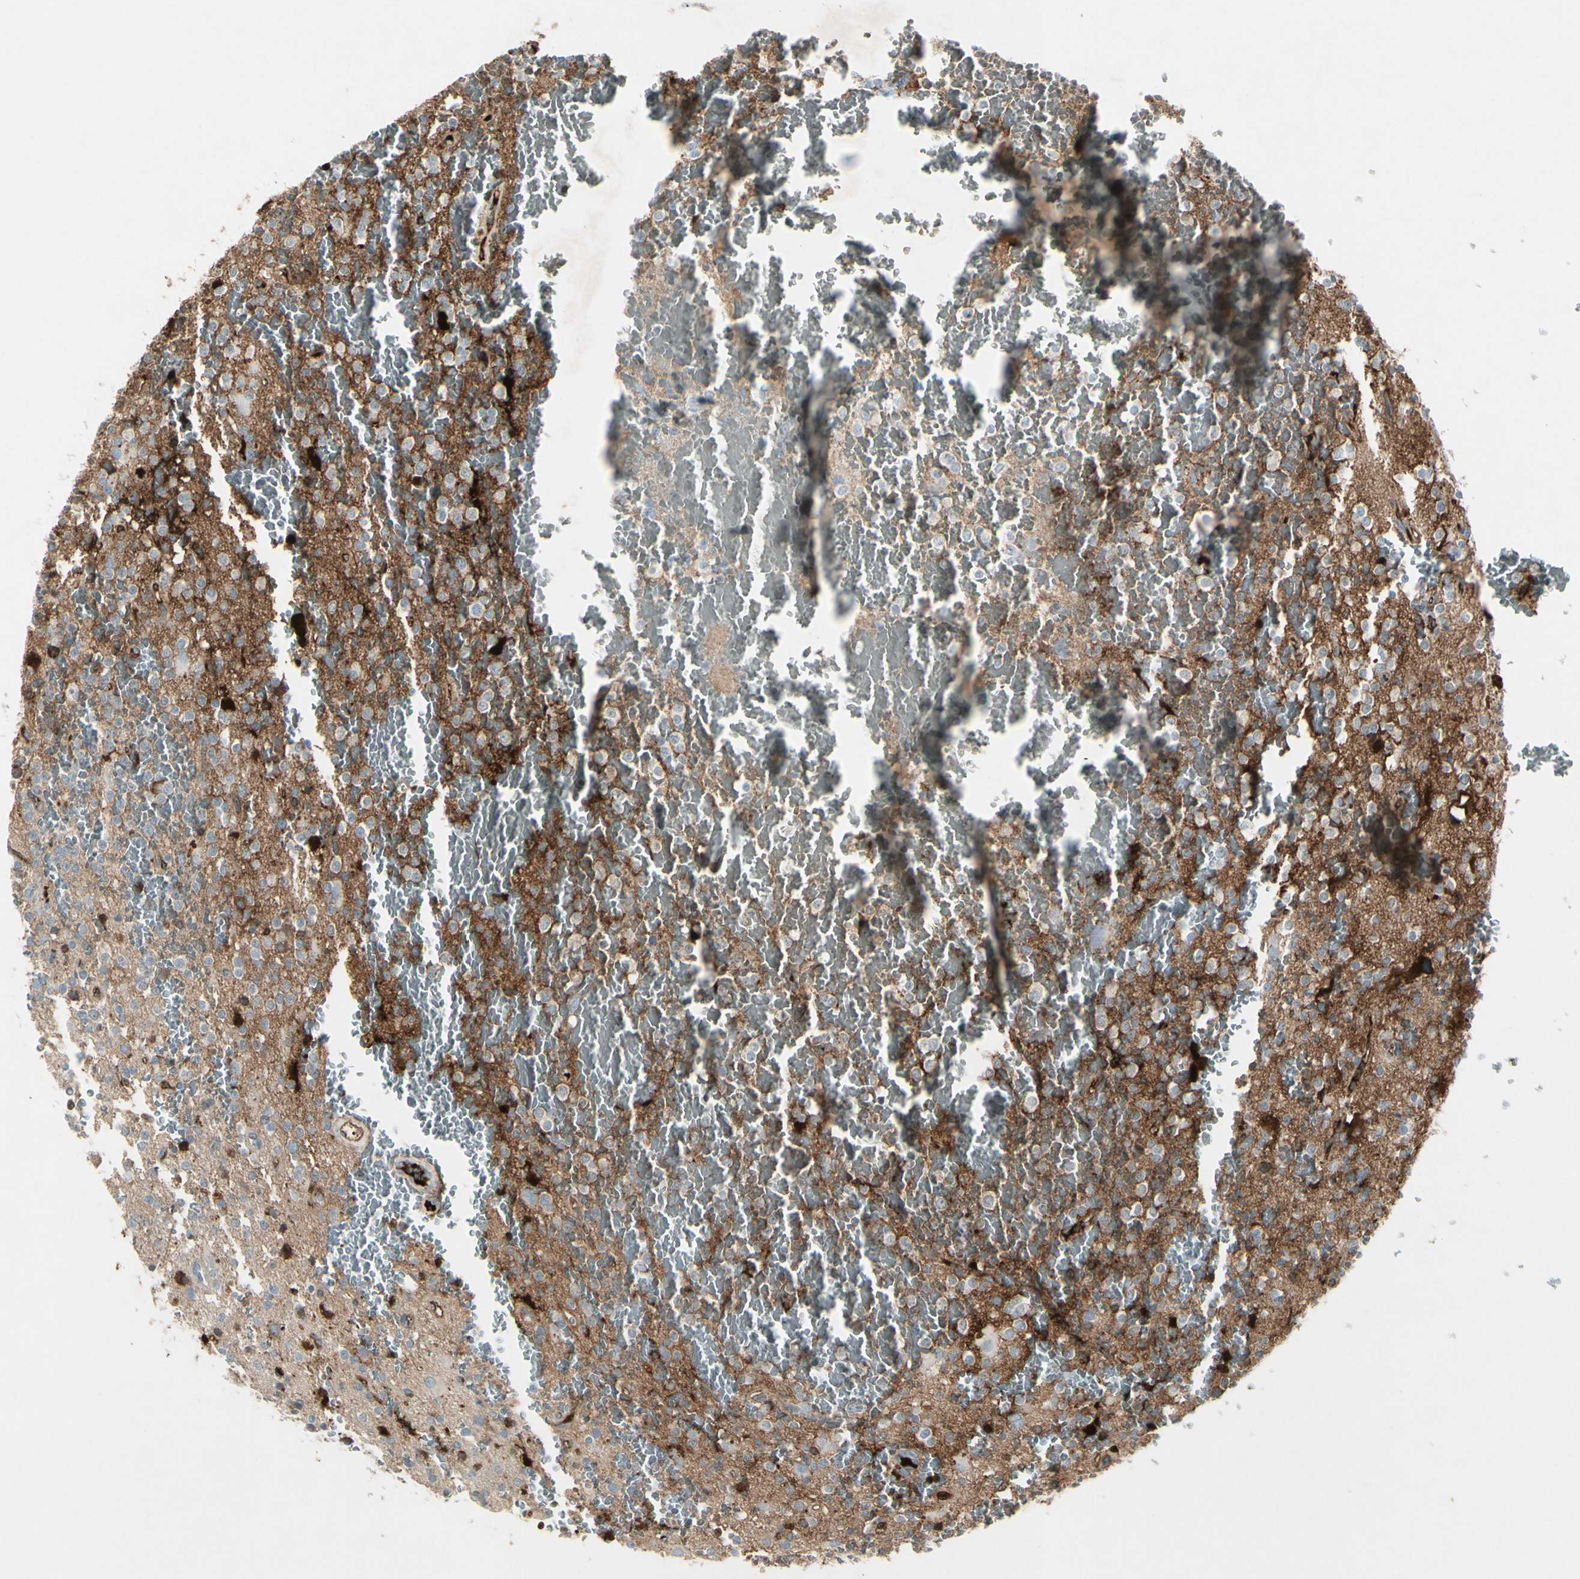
{"staining": {"intensity": "strong", "quantity": "<25%", "location": "cytoplasmic/membranous"}, "tissue": "glioma", "cell_type": "Tumor cells", "image_type": "cancer", "snomed": [{"axis": "morphology", "description": "Glioma, malignant, High grade"}, {"axis": "topography", "description": "Brain"}], "caption": "Brown immunohistochemical staining in malignant high-grade glioma exhibits strong cytoplasmic/membranous staining in approximately <25% of tumor cells.", "gene": "IGHM", "patient": {"sex": "male", "age": 47}}